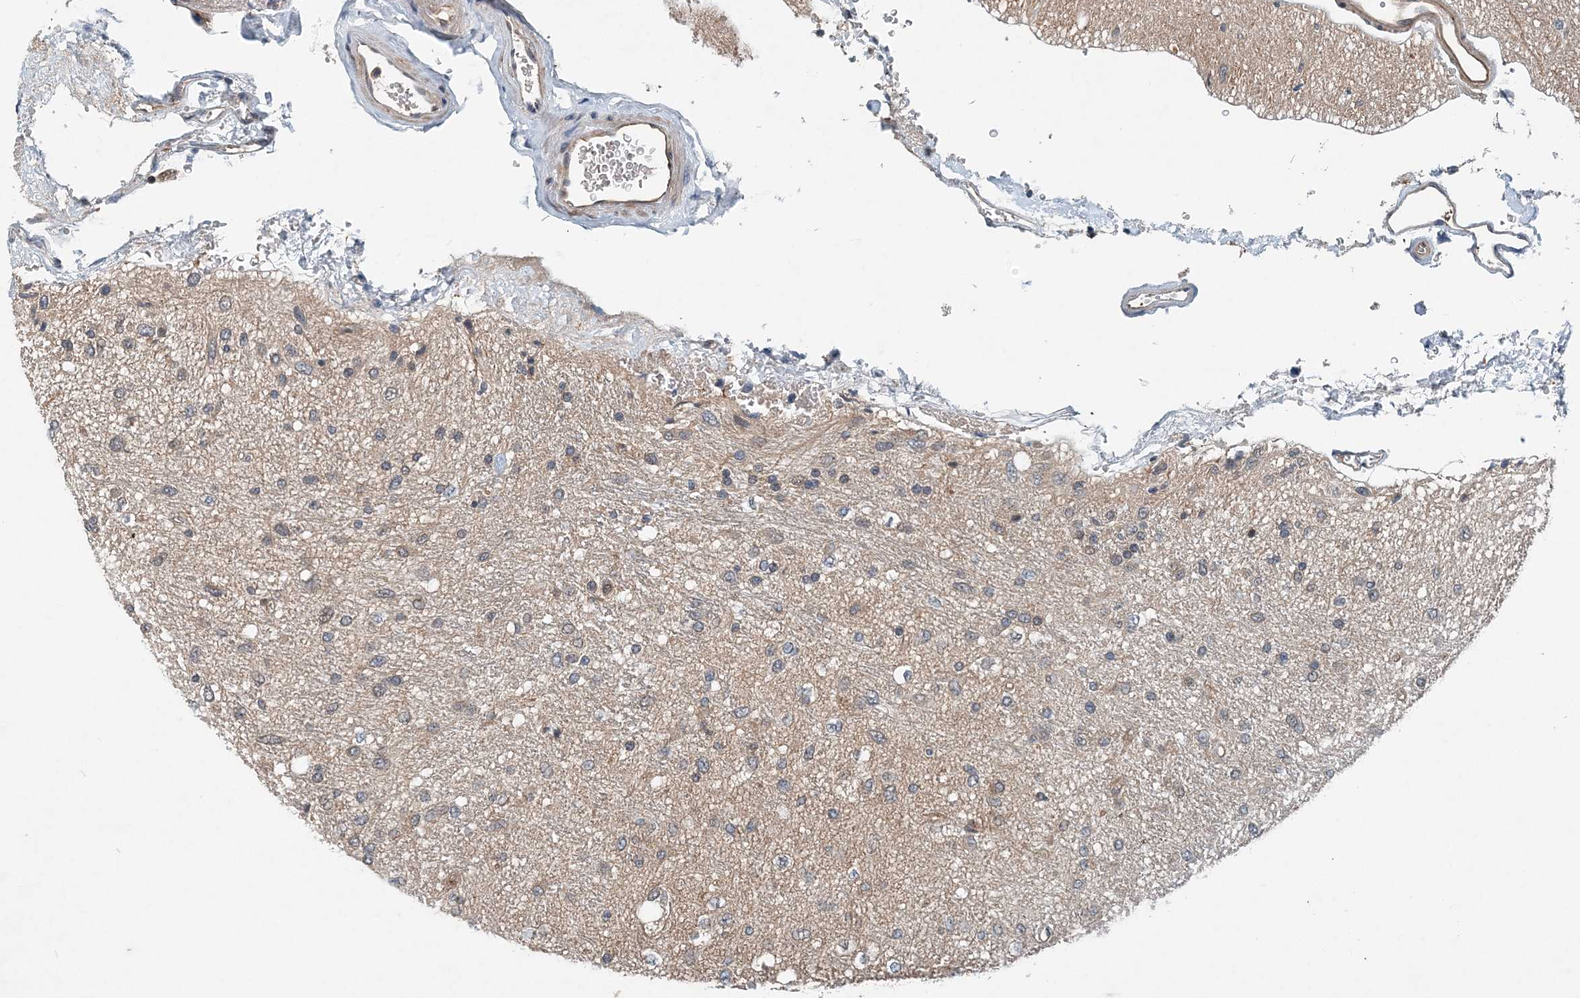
{"staining": {"intensity": "negative", "quantity": "none", "location": "none"}, "tissue": "glioma", "cell_type": "Tumor cells", "image_type": "cancer", "snomed": [{"axis": "morphology", "description": "Glioma, malignant, Low grade"}, {"axis": "topography", "description": "Brain"}], "caption": "DAB (3,3'-diaminobenzidine) immunohistochemical staining of human glioma shows no significant expression in tumor cells.", "gene": "SMPD3", "patient": {"sex": "male", "age": 77}}